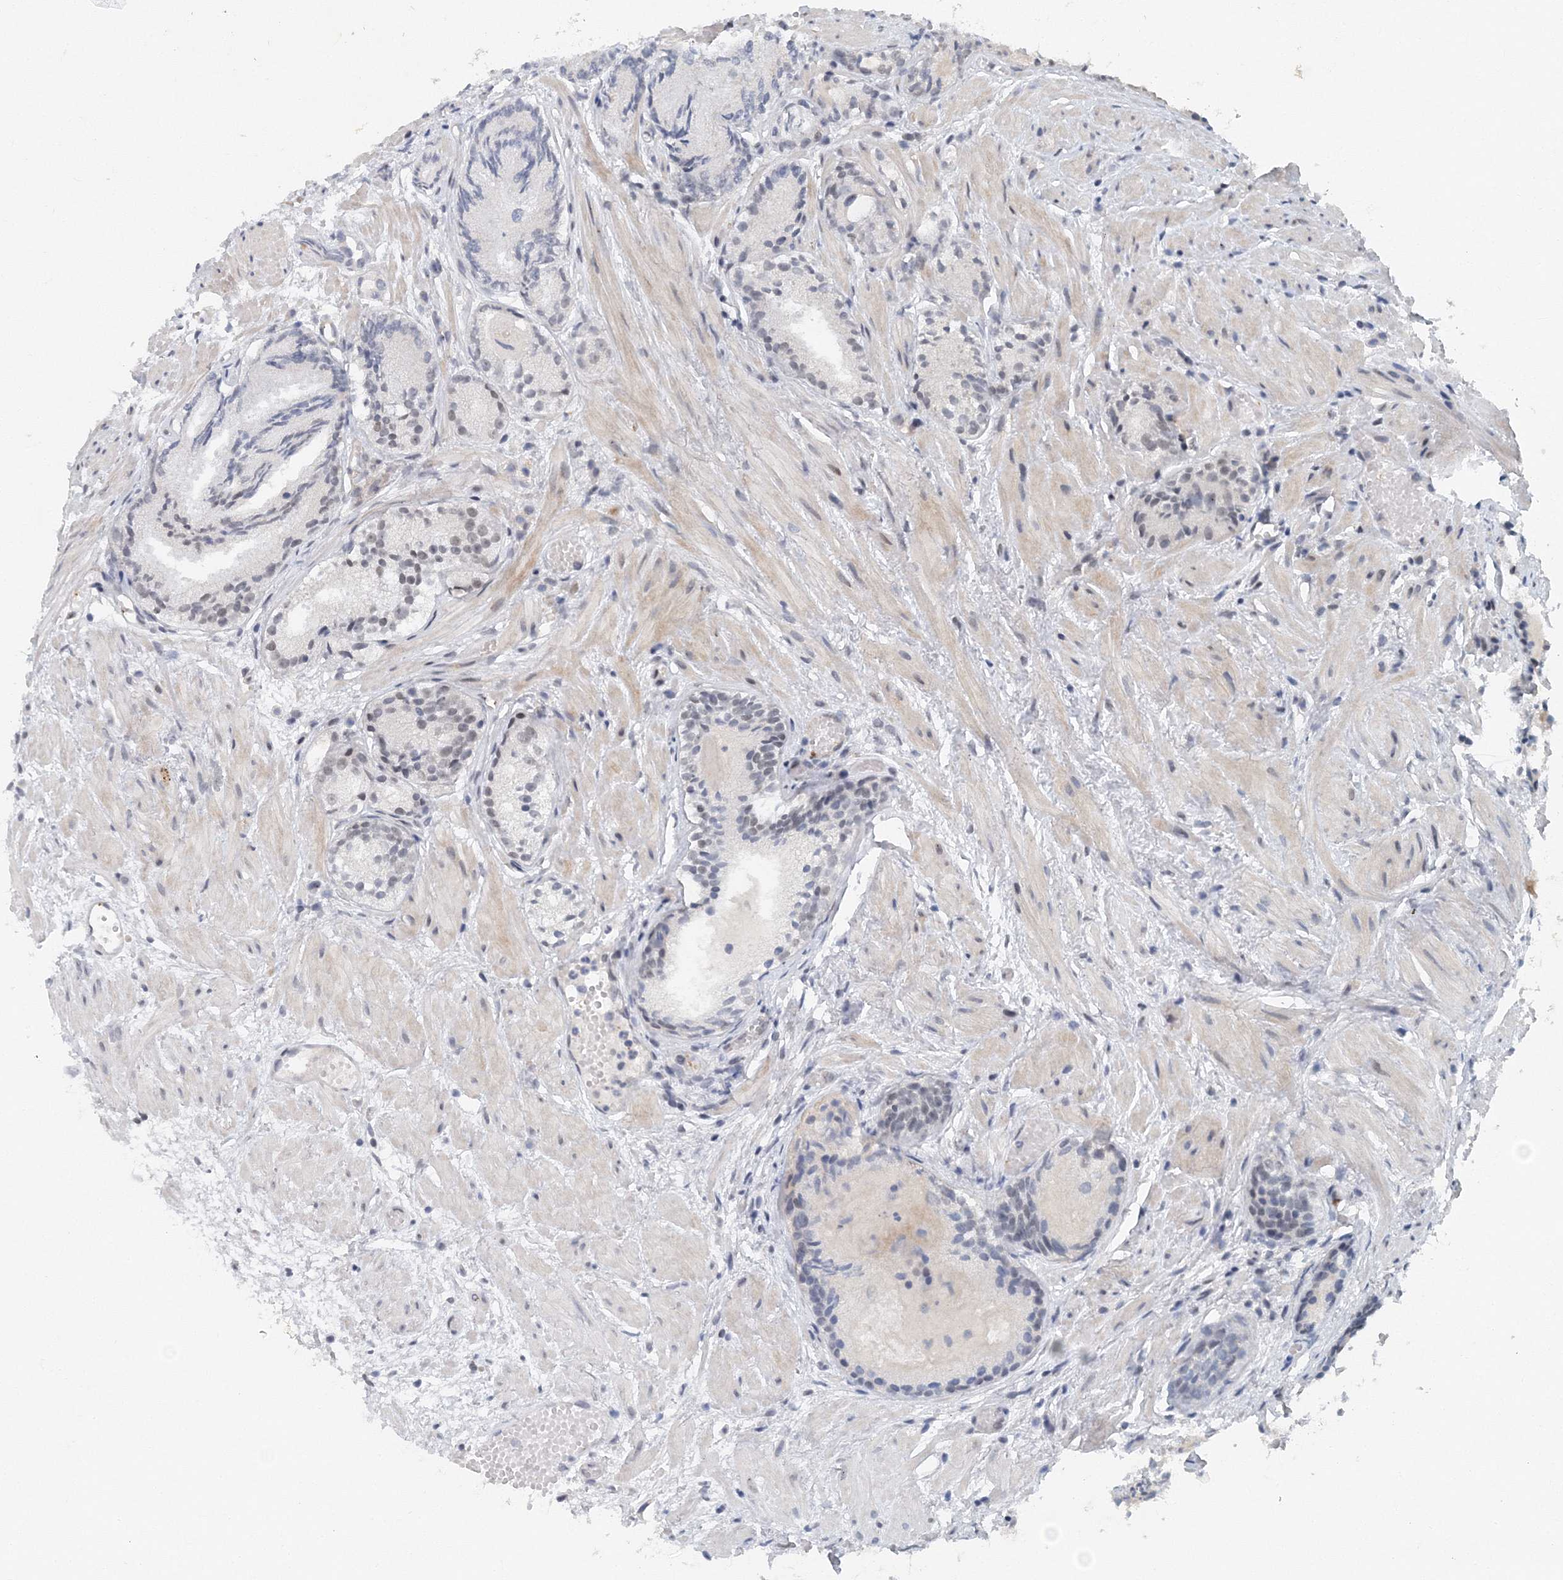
{"staining": {"intensity": "negative", "quantity": "none", "location": "none"}, "tissue": "prostate cancer", "cell_type": "Tumor cells", "image_type": "cancer", "snomed": [{"axis": "morphology", "description": "Adenocarcinoma, Low grade"}, {"axis": "topography", "description": "Prostate"}], "caption": "Tumor cells show no significant protein staining in prostate low-grade adenocarcinoma.", "gene": "UIMC1", "patient": {"sex": "male", "age": 88}}